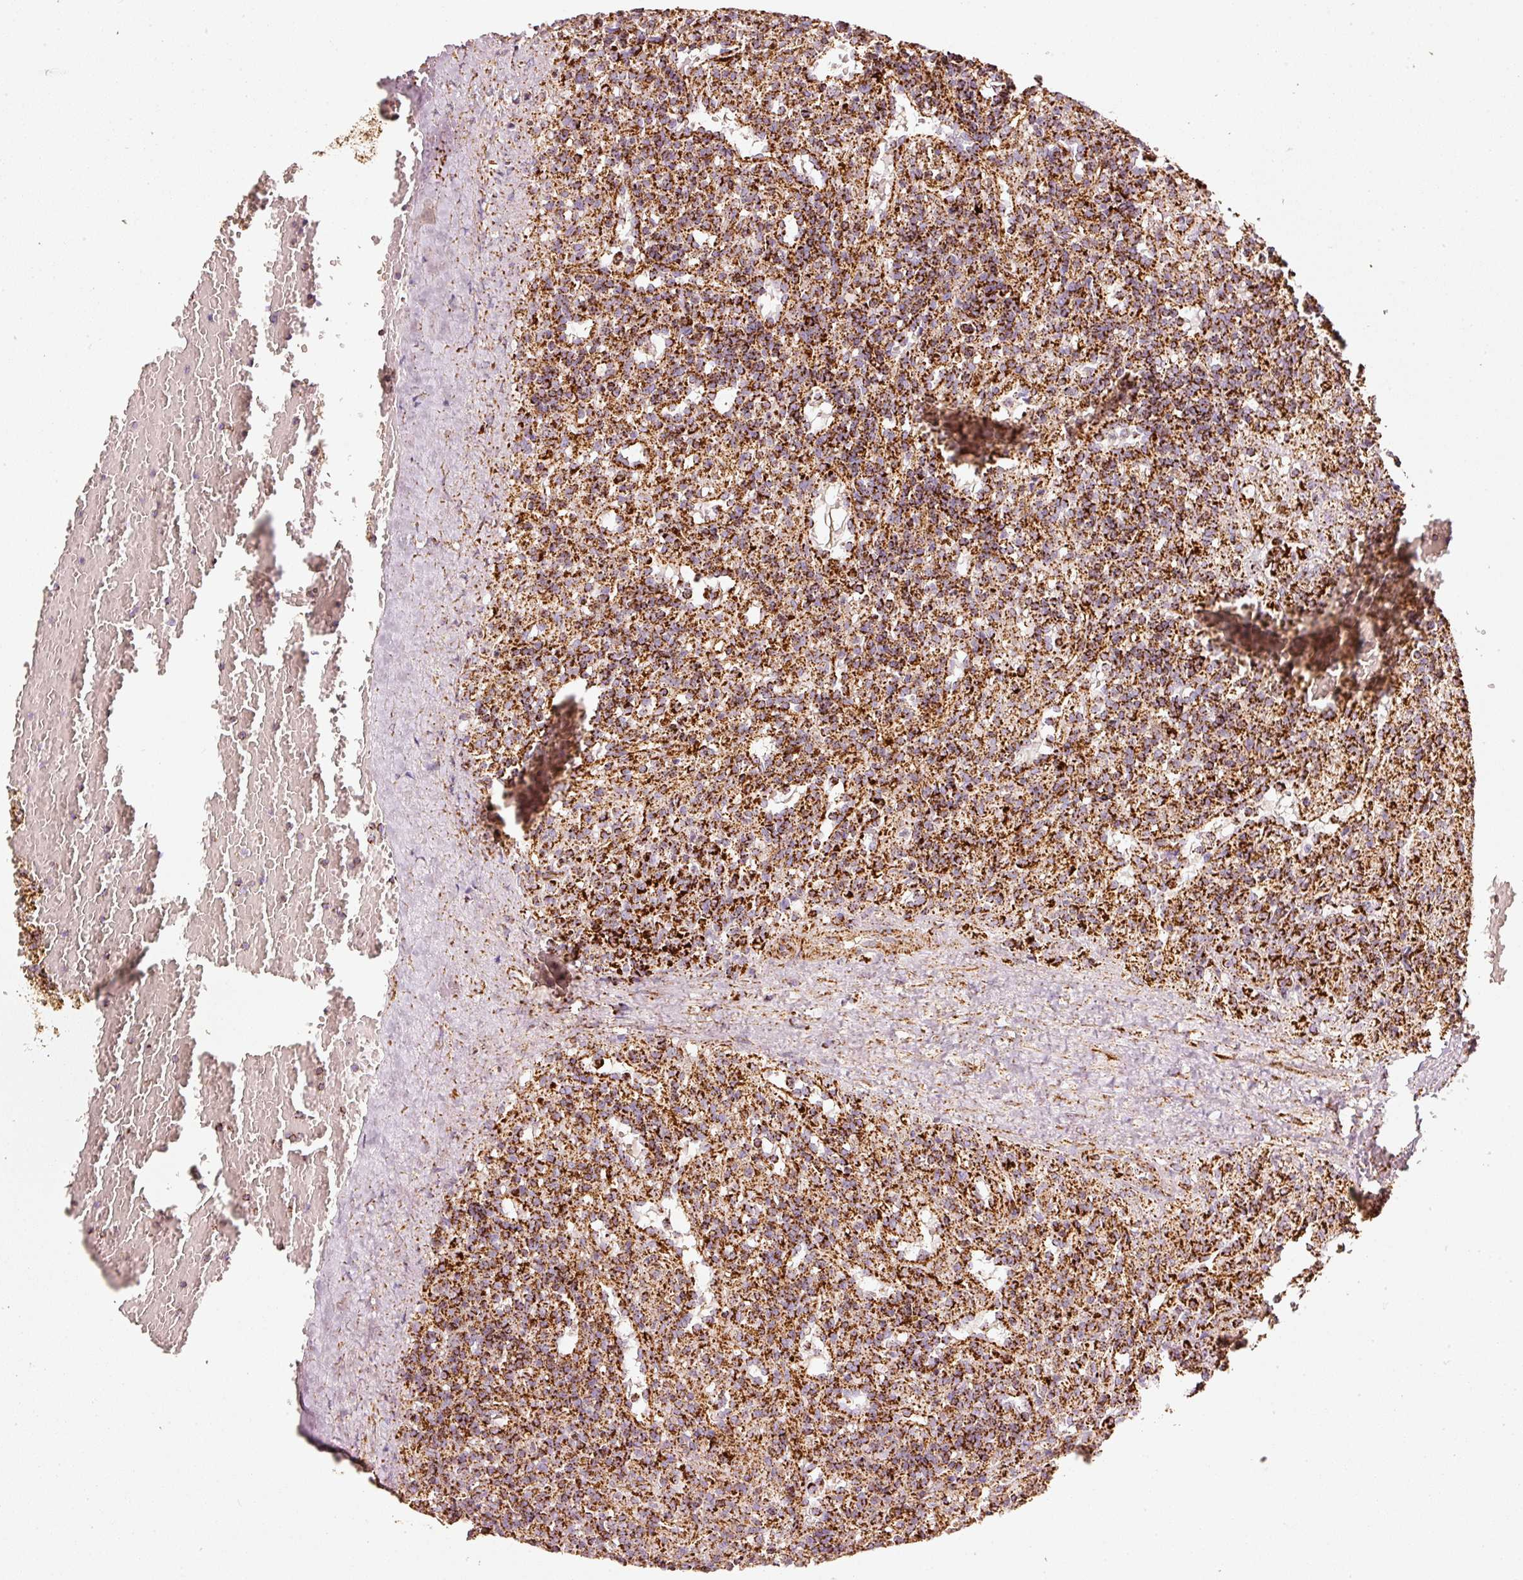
{"staining": {"intensity": "strong", "quantity": ">75%", "location": "cytoplasmic/membranous"}, "tissue": "lymphoma", "cell_type": "Tumor cells", "image_type": "cancer", "snomed": [{"axis": "morphology", "description": "Malignant lymphoma, non-Hodgkin's type, Low grade"}, {"axis": "topography", "description": "Spleen"}], "caption": "Tumor cells demonstrate strong cytoplasmic/membranous expression in approximately >75% of cells in low-grade malignant lymphoma, non-Hodgkin's type. The staining was performed using DAB, with brown indicating positive protein expression. Nuclei are stained blue with hematoxylin.", "gene": "UQCRC1", "patient": {"sex": "male", "age": 67}}